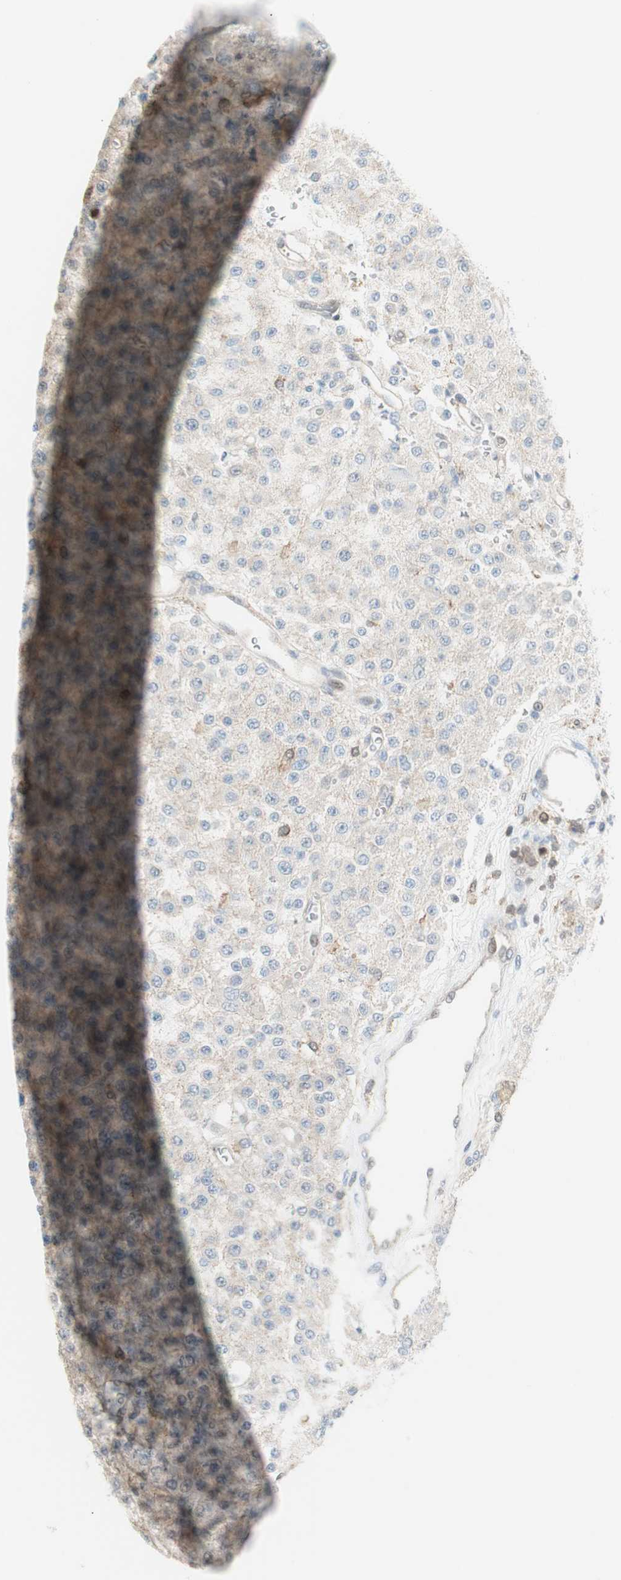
{"staining": {"intensity": "negative", "quantity": "none", "location": "none"}, "tissue": "glioma", "cell_type": "Tumor cells", "image_type": "cancer", "snomed": [{"axis": "morphology", "description": "Glioma, malignant, Low grade"}, {"axis": "topography", "description": "Brain"}], "caption": "Immunohistochemistry (IHC) of human glioma reveals no expression in tumor cells. (DAB (3,3'-diaminobenzidine) IHC, high magnification).", "gene": "PPP1CA", "patient": {"sex": "male", "age": 38}}